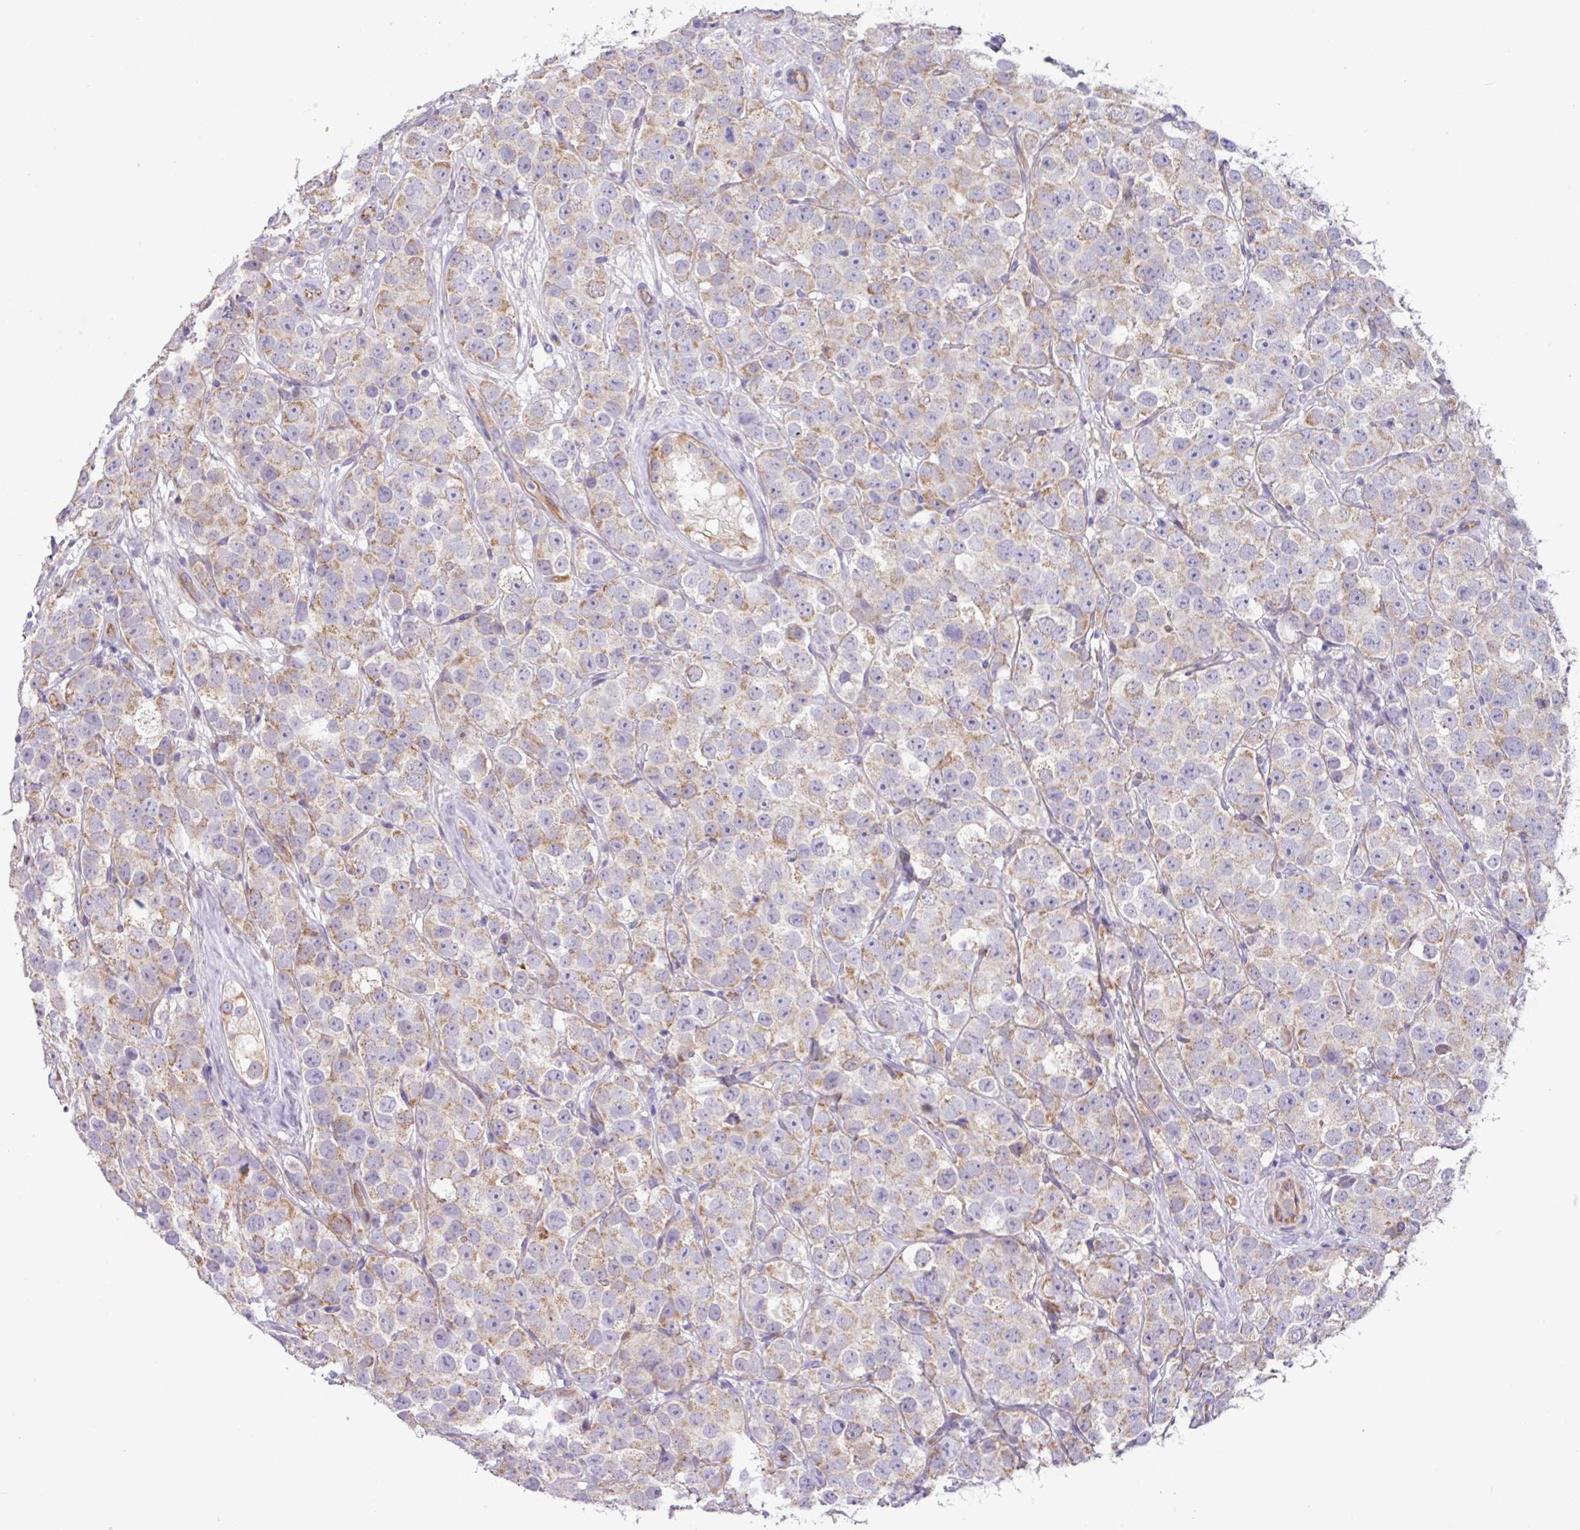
{"staining": {"intensity": "weak", "quantity": "25%-75%", "location": "cytoplasmic/membranous"}, "tissue": "testis cancer", "cell_type": "Tumor cells", "image_type": "cancer", "snomed": [{"axis": "morphology", "description": "Seminoma, NOS"}, {"axis": "topography", "description": "Testis"}], "caption": "Protein analysis of seminoma (testis) tissue demonstrates weak cytoplasmic/membranous positivity in about 25%-75% of tumor cells.", "gene": "MRM2", "patient": {"sex": "male", "age": 28}}